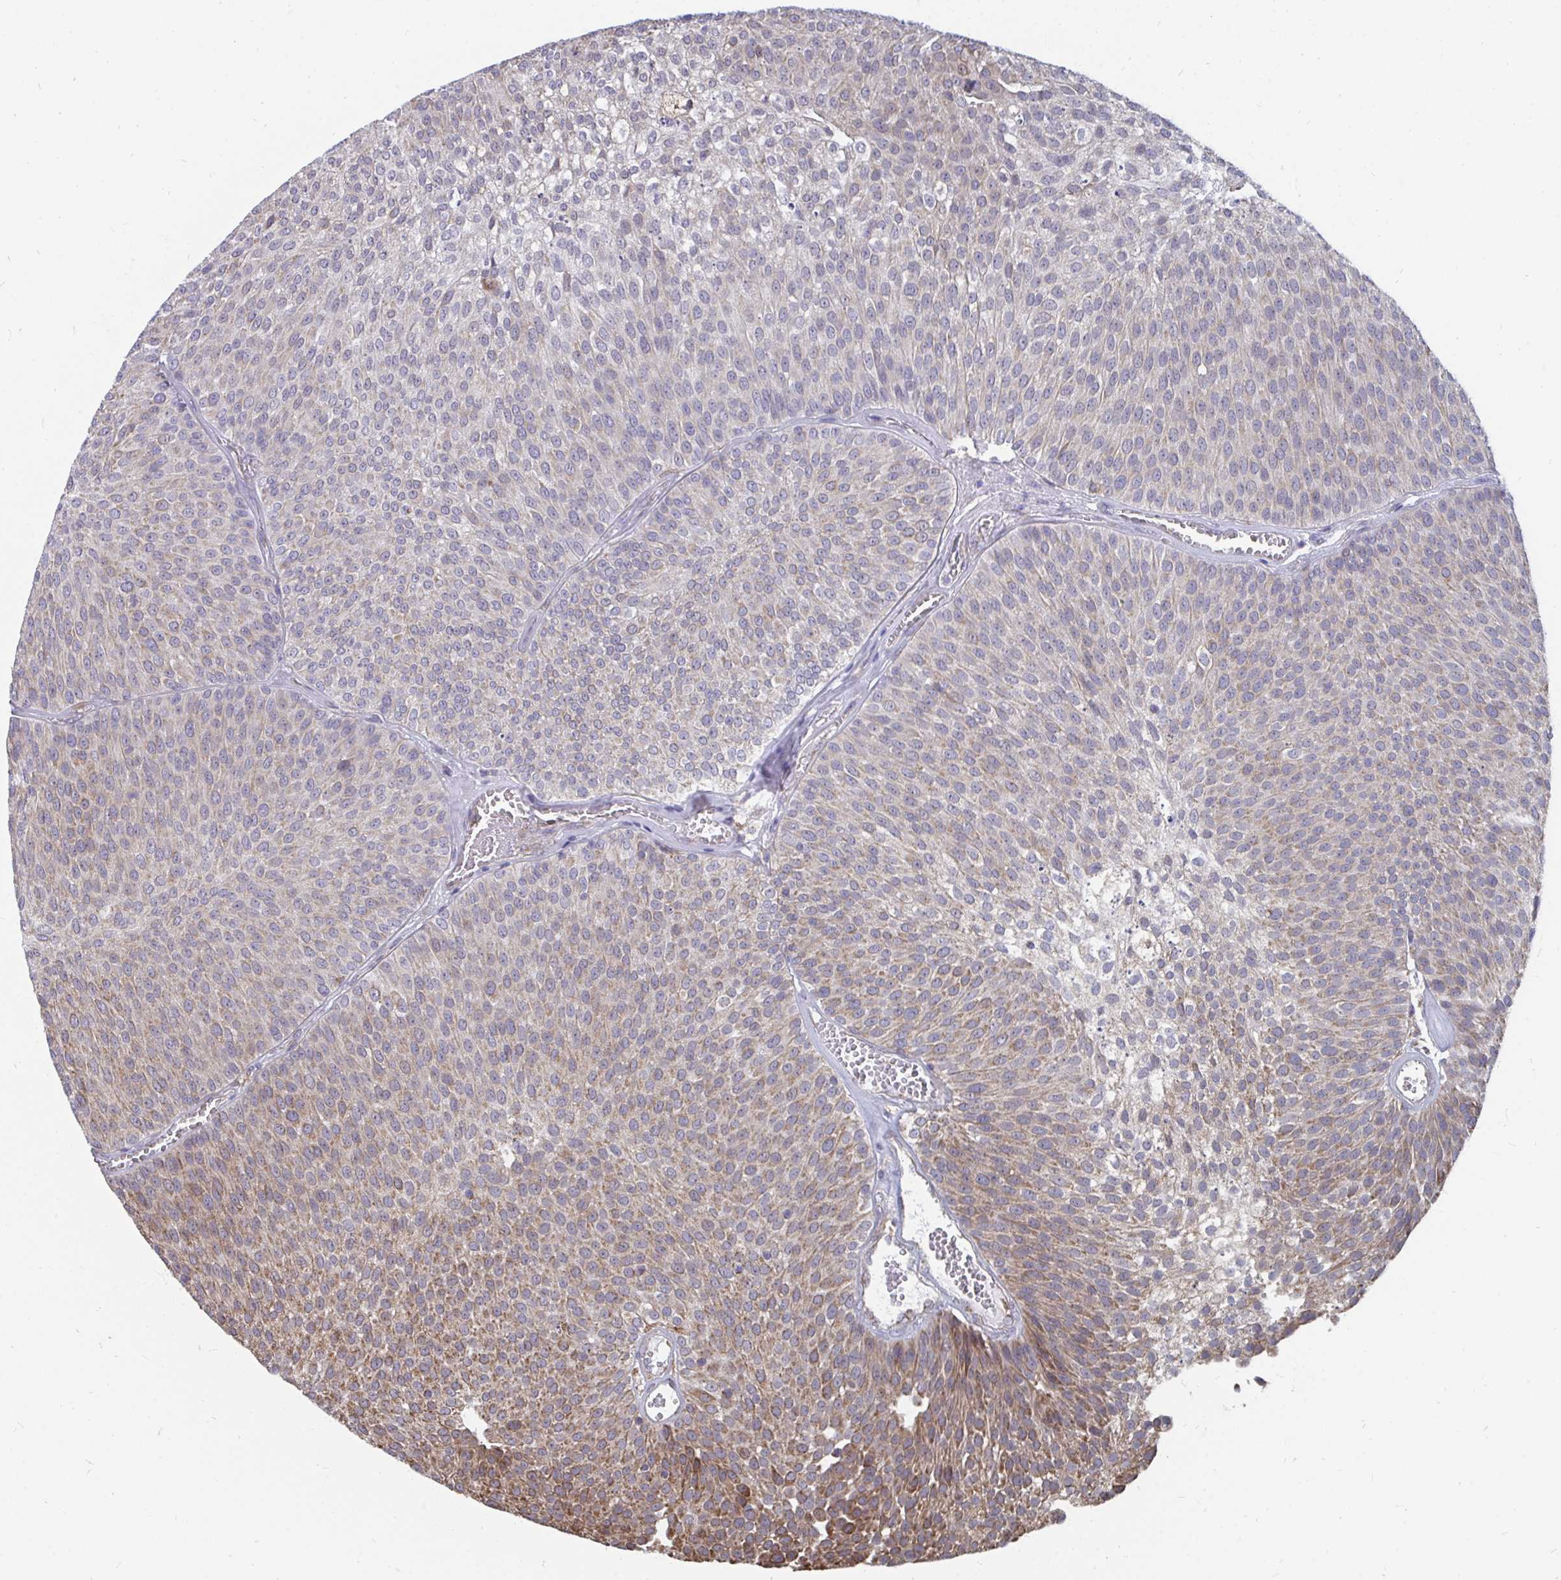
{"staining": {"intensity": "moderate", "quantity": "25%-75%", "location": "cytoplasmic/membranous"}, "tissue": "urothelial cancer", "cell_type": "Tumor cells", "image_type": "cancer", "snomed": [{"axis": "morphology", "description": "Urothelial carcinoma, Low grade"}, {"axis": "topography", "description": "Urinary bladder"}], "caption": "Tumor cells display medium levels of moderate cytoplasmic/membranous expression in about 25%-75% of cells in human urothelial carcinoma (low-grade).", "gene": "ELAVL1", "patient": {"sex": "female", "age": 79}}